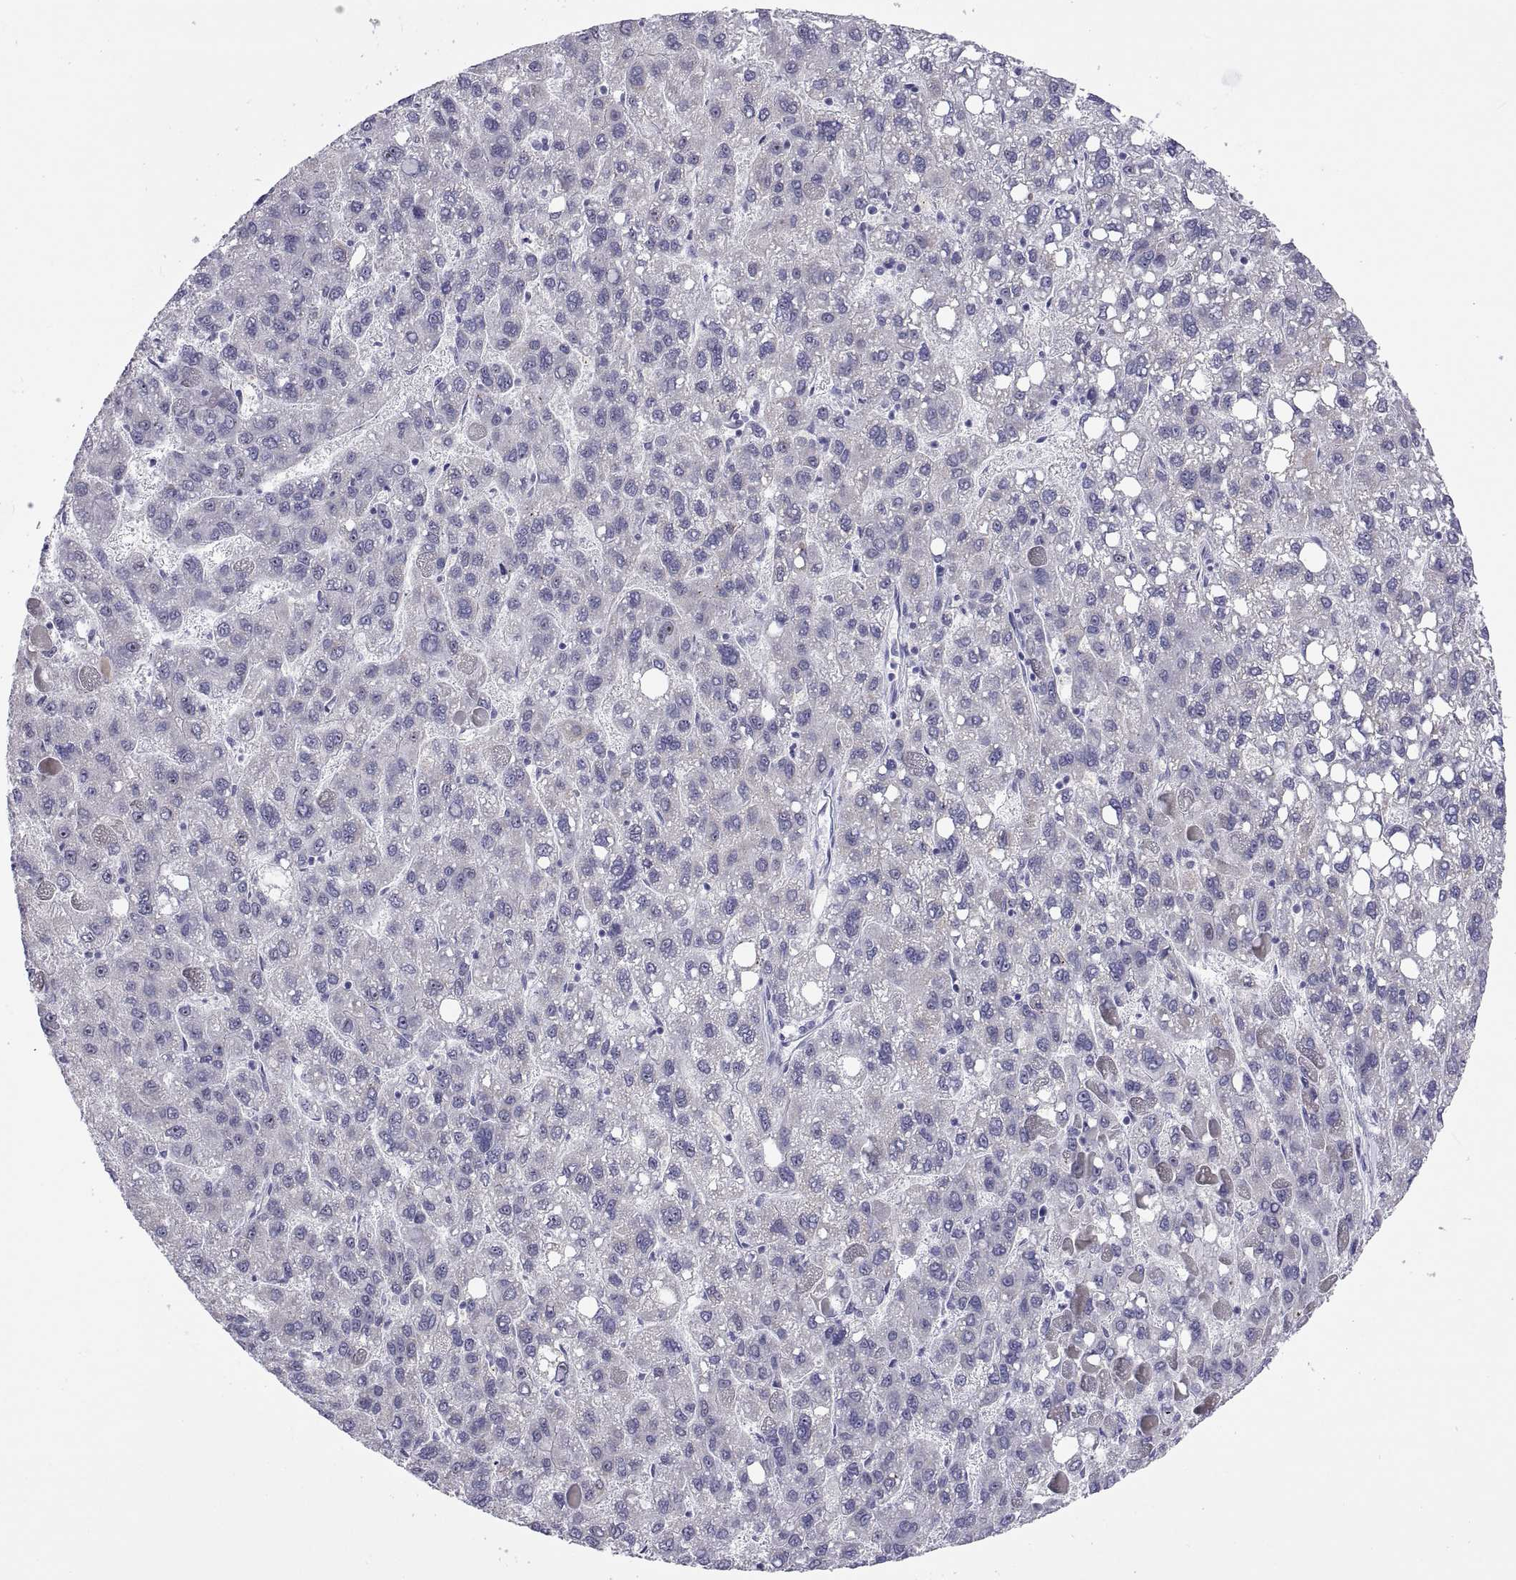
{"staining": {"intensity": "negative", "quantity": "none", "location": "none"}, "tissue": "liver cancer", "cell_type": "Tumor cells", "image_type": "cancer", "snomed": [{"axis": "morphology", "description": "Carcinoma, Hepatocellular, NOS"}, {"axis": "topography", "description": "Liver"}], "caption": "An IHC photomicrograph of liver cancer is shown. There is no staining in tumor cells of liver cancer.", "gene": "VSX2", "patient": {"sex": "female", "age": 82}}